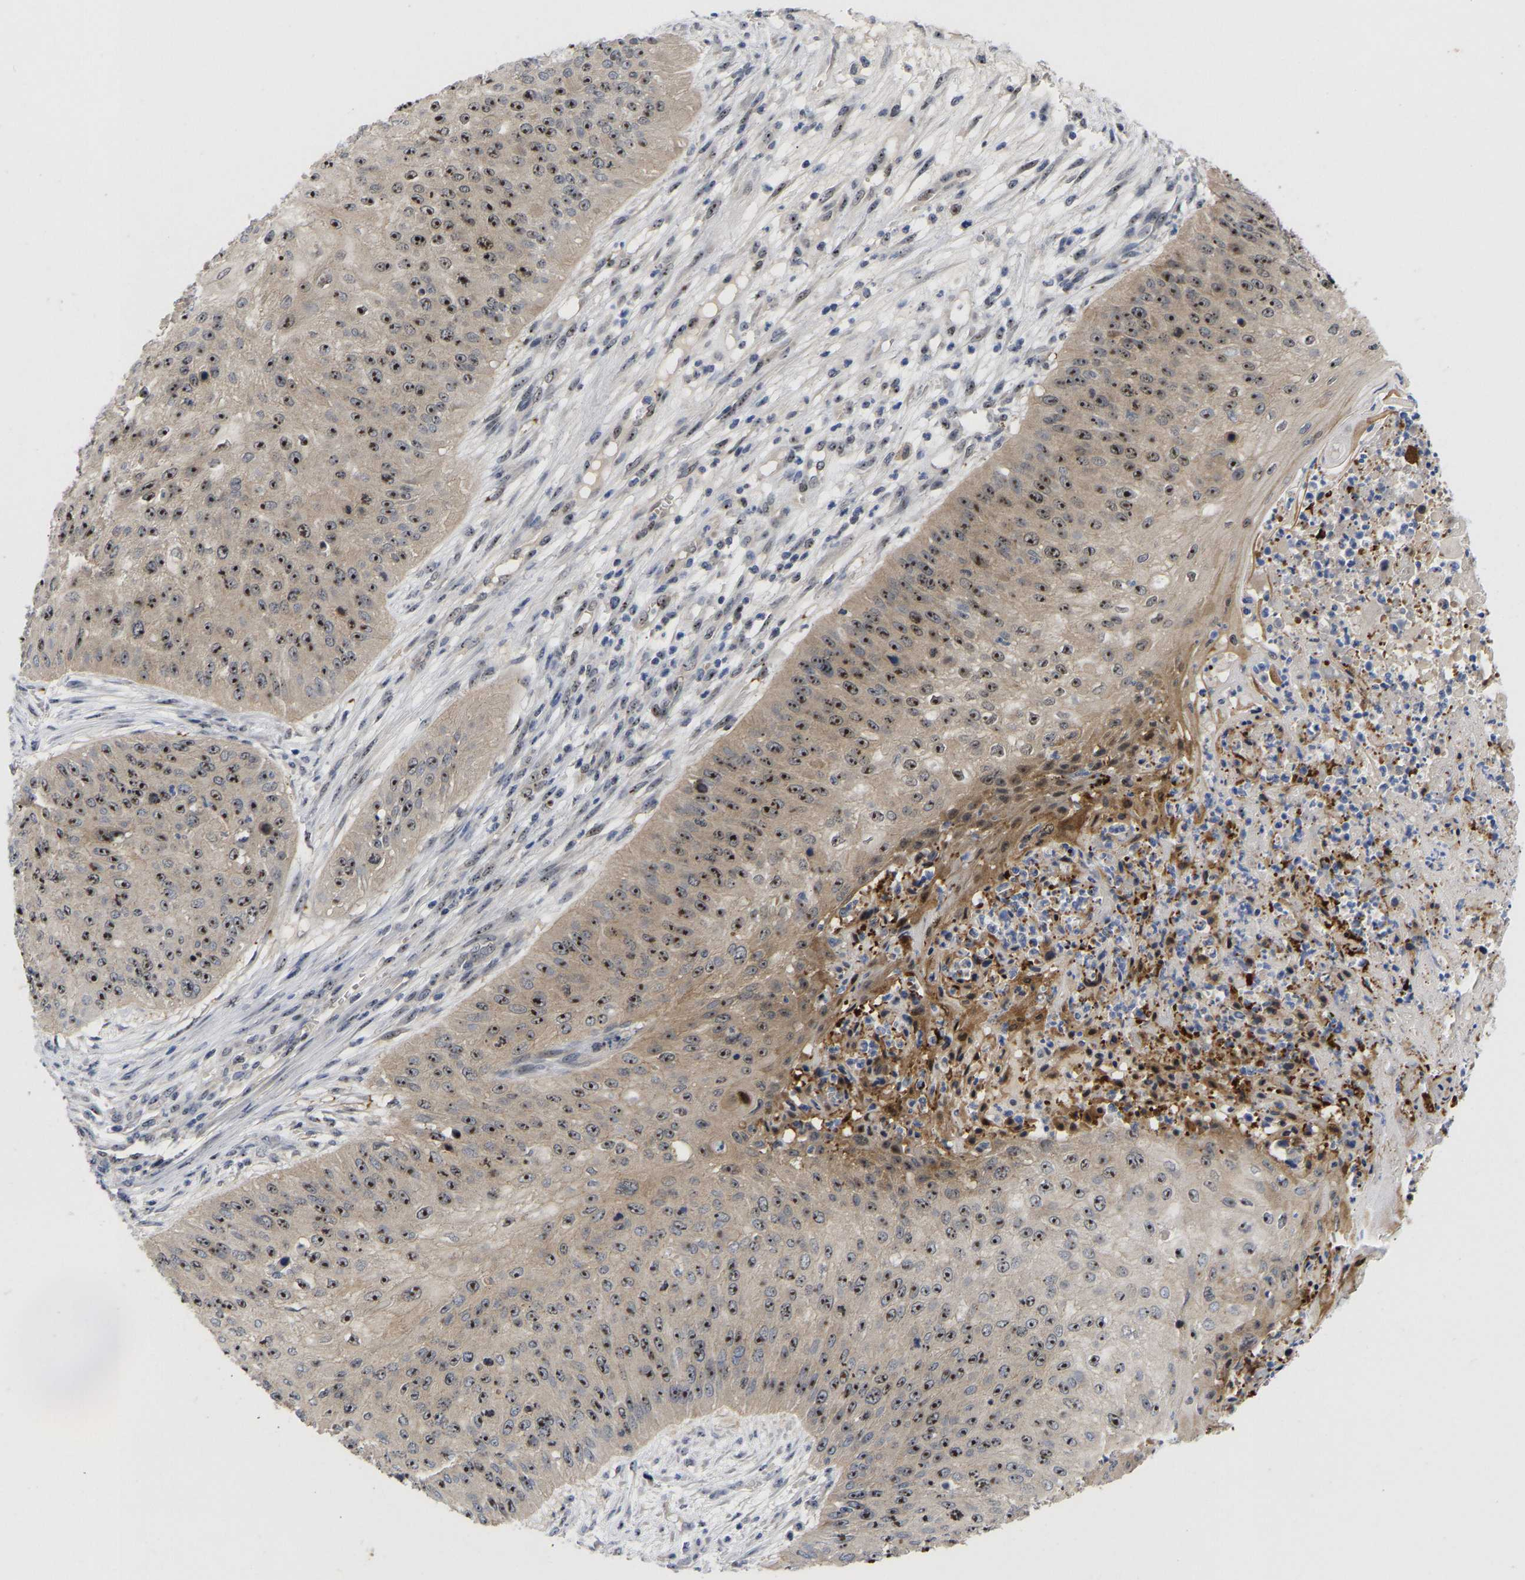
{"staining": {"intensity": "moderate", "quantity": ">75%", "location": "nuclear"}, "tissue": "skin cancer", "cell_type": "Tumor cells", "image_type": "cancer", "snomed": [{"axis": "morphology", "description": "Squamous cell carcinoma, NOS"}, {"axis": "topography", "description": "Skin"}], "caption": "Skin cancer was stained to show a protein in brown. There is medium levels of moderate nuclear positivity in approximately >75% of tumor cells. (Stains: DAB (3,3'-diaminobenzidine) in brown, nuclei in blue, Microscopy: brightfield microscopy at high magnification).", "gene": "NLE1", "patient": {"sex": "female", "age": 80}}